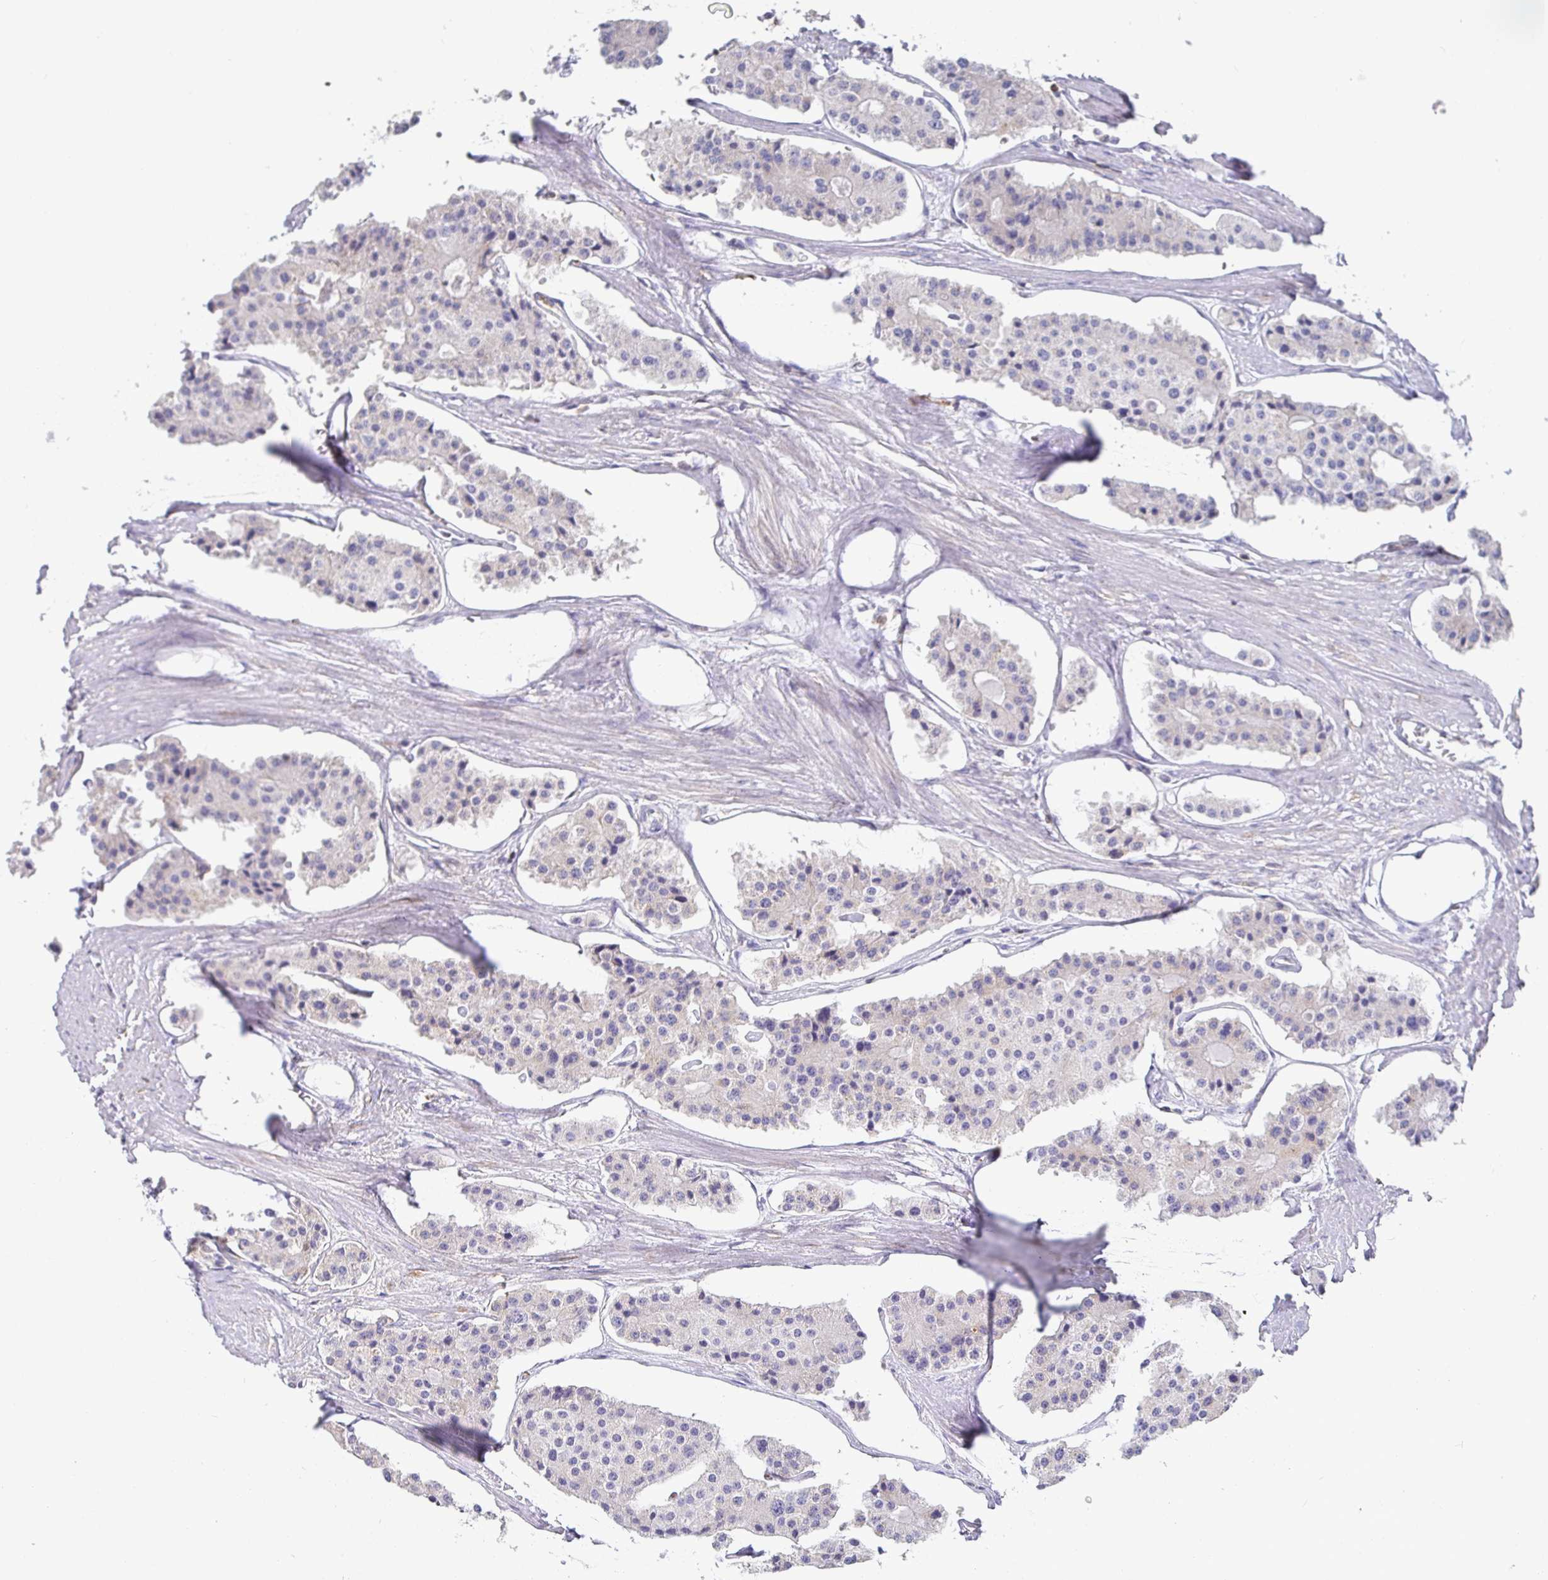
{"staining": {"intensity": "negative", "quantity": "none", "location": "none"}, "tissue": "carcinoid", "cell_type": "Tumor cells", "image_type": "cancer", "snomed": [{"axis": "morphology", "description": "Carcinoid, malignant, NOS"}, {"axis": "topography", "description": "Small intestine"}], "caption": "This is an immunohistochemistry (IHC) photomicrograph of malignant carcinoid. There is no expression in tumor cells.", "gene": "TP53I11", "patient": {"sex": "female", "age": 65}}